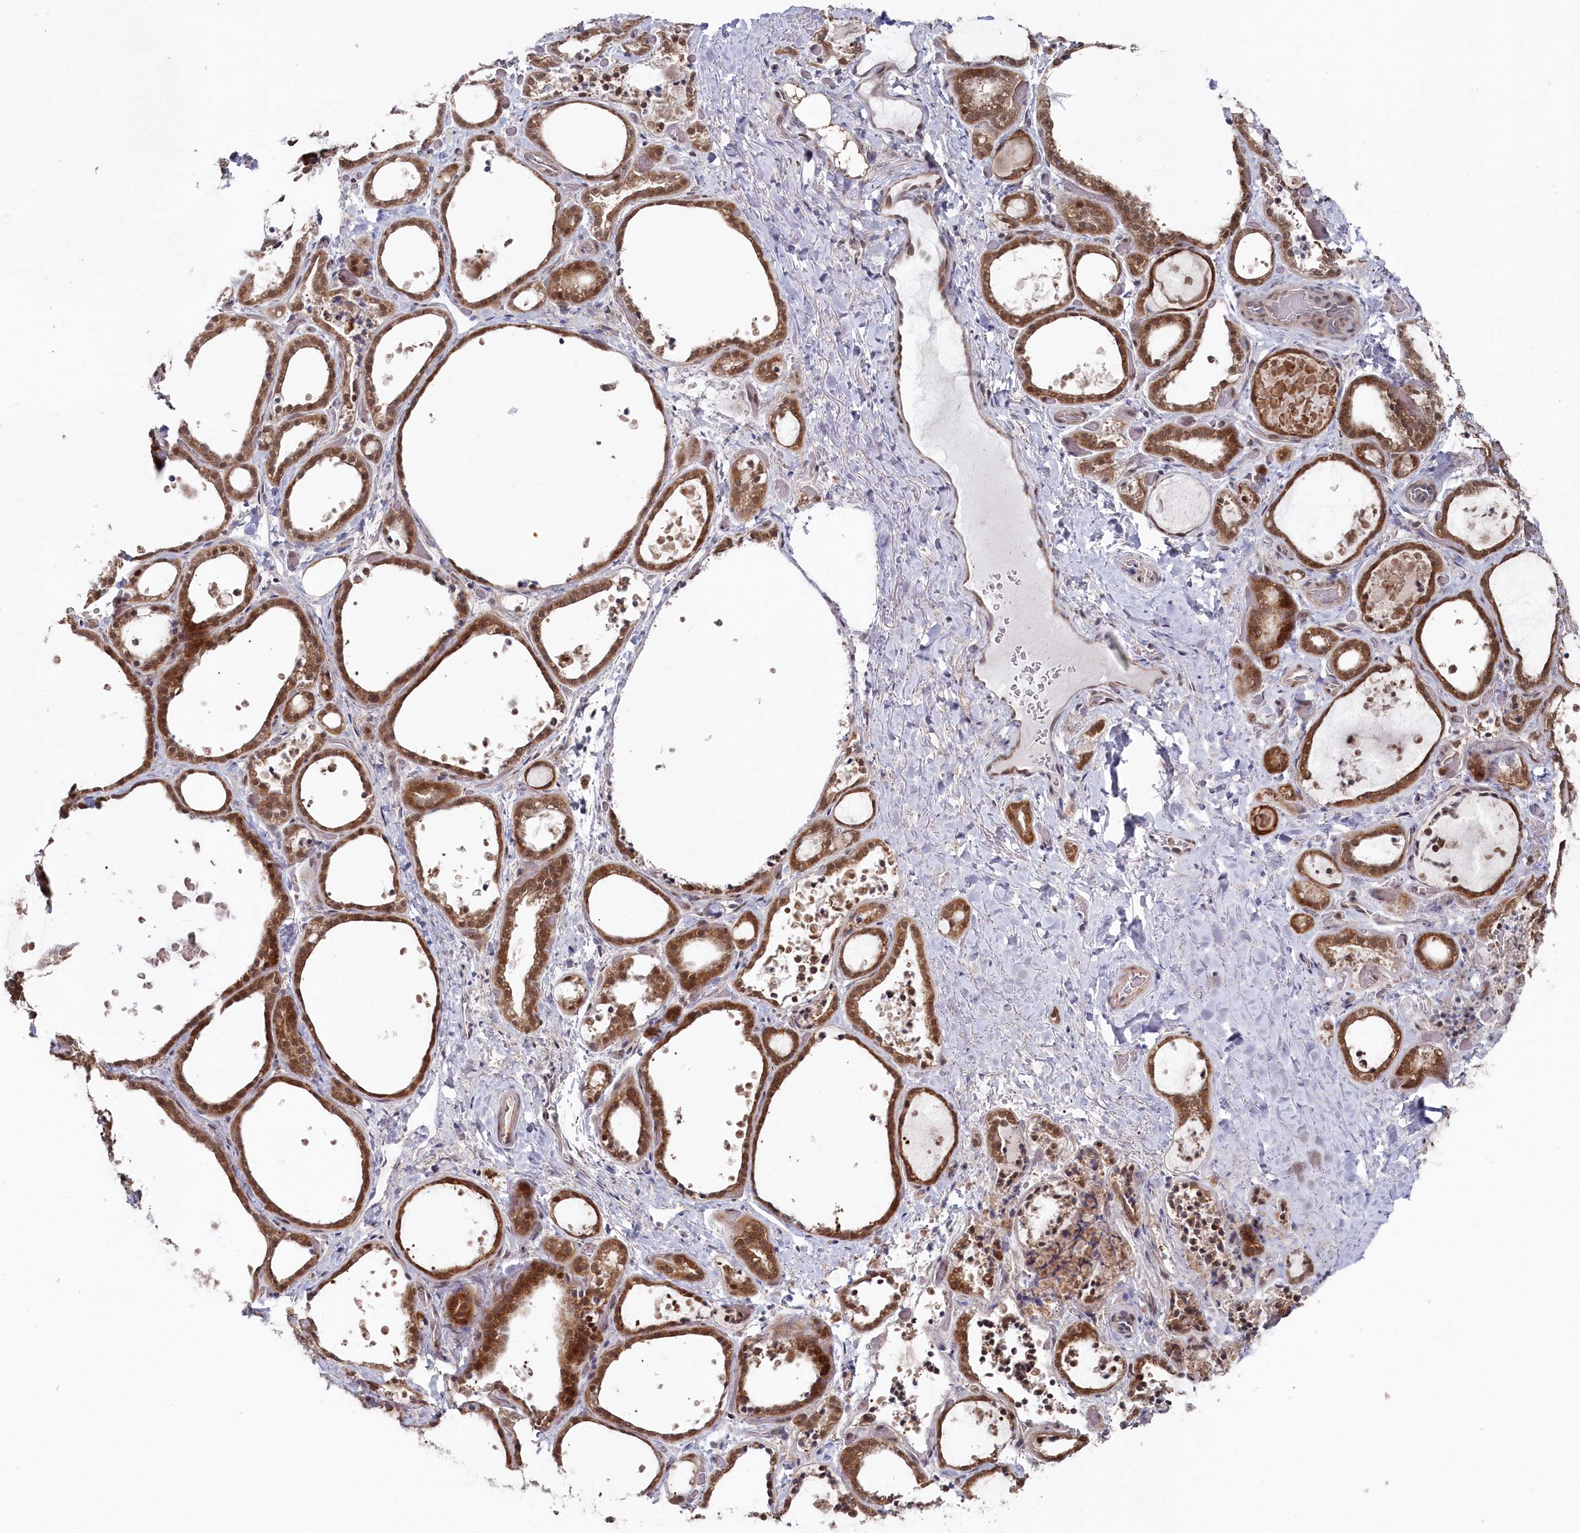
{"staining": {"intensity": "moderate", "quantity": ">75%", "location": "cytoplasmic/membranous,nuclear"}, "tissue": "thyroid gland", "cell_type": "Glandular cells", "image_type": "normal", "snomed": [{"axis": "morphology", "description": "Normal tissue, NOS"}, {"axis": "topography", "description": "Thyroid gland"}], "caption": "An IHC micrograph of unremarkable tissue is shown. Protein staining in brown labels moderate cytoplasmic/membranous,nuclear positivity in thyroid gland within glandular cells. (DAB IHC, brown staining for protein, blue staining for nuclei).", "gene": "WAPL", "patient": {"sex": "female", "age": 44}}